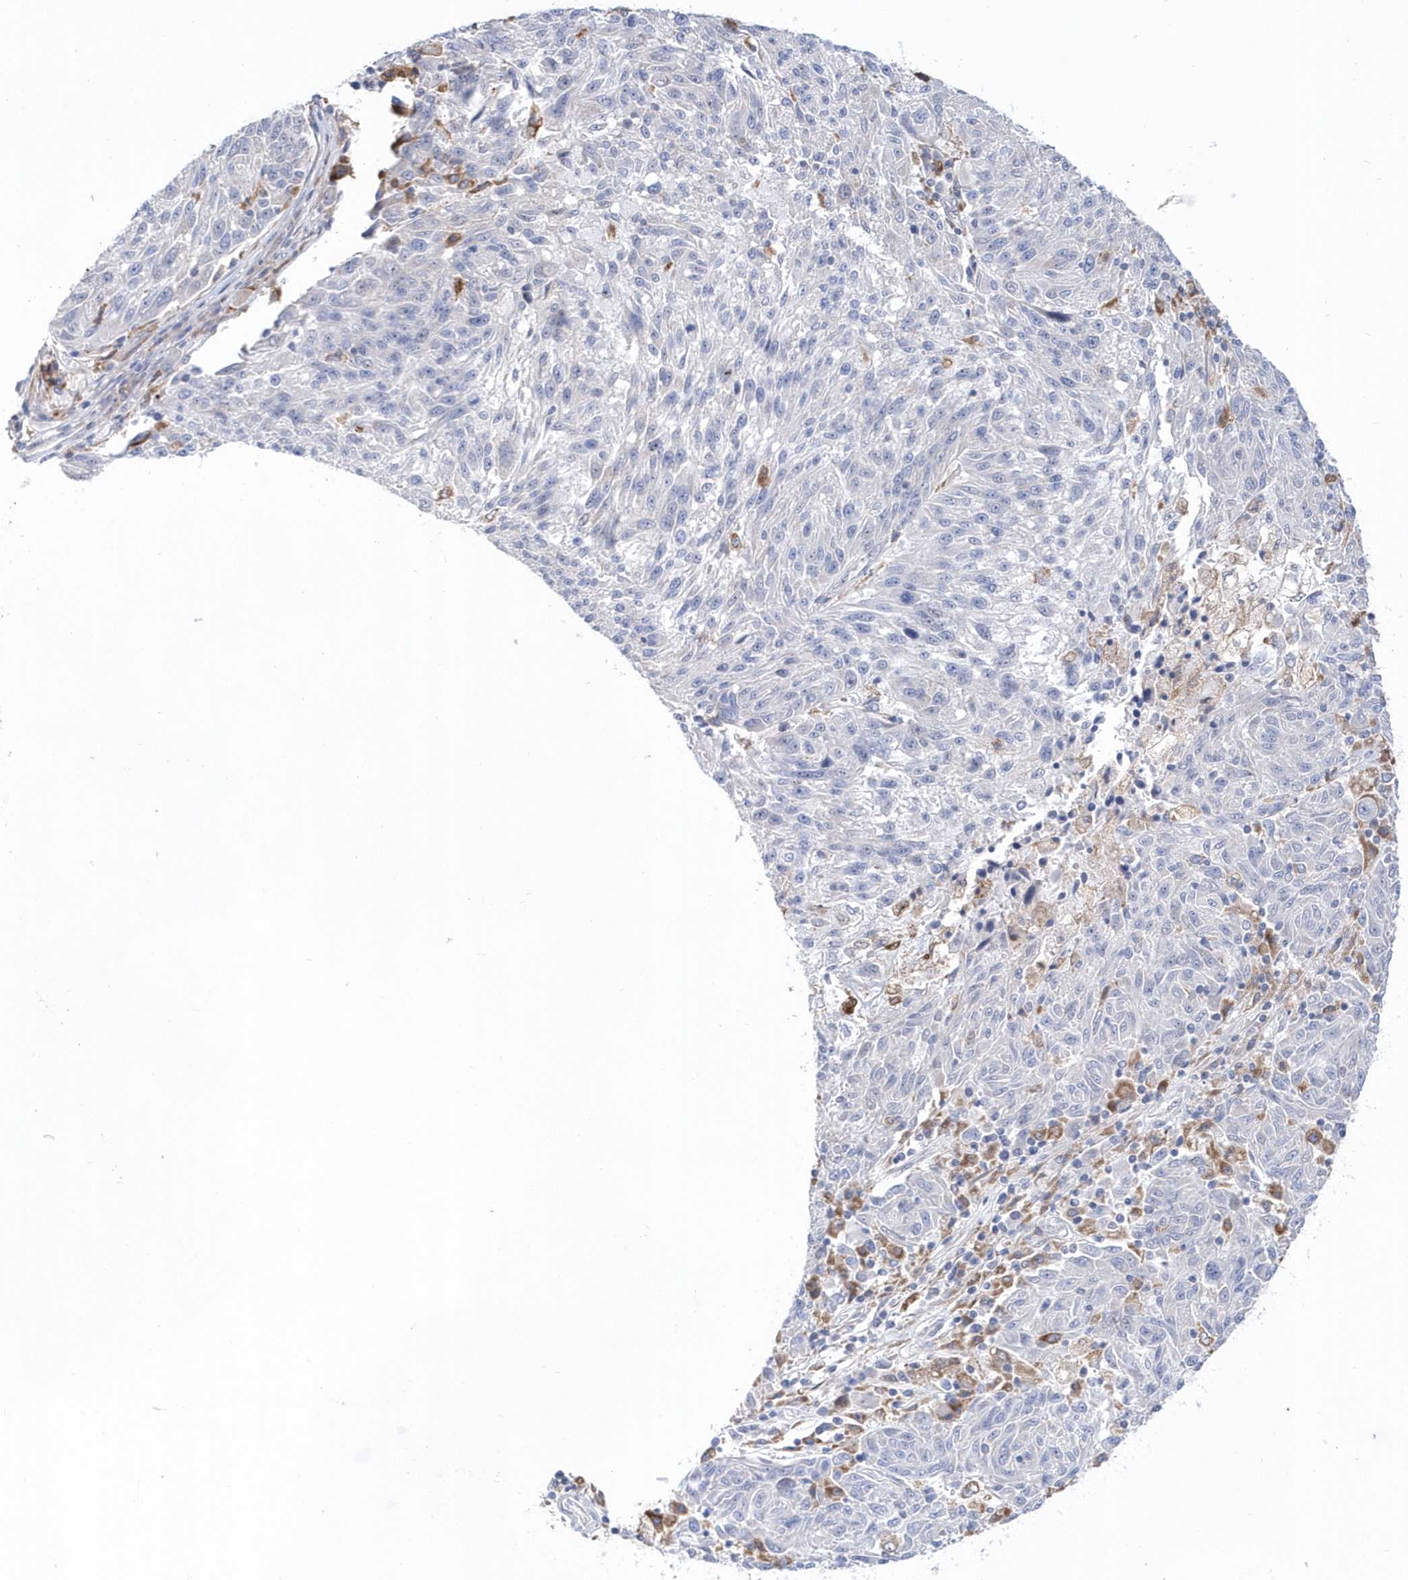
{"staining": {"intensity": "negative", "quantity": "none", "location": "none"}, "tissue": "melanoma", "cell_type": "Tumor cells", "image_type": "cancer", "snomed": [{"axis": "morphology", "description": "Malignant melanoma, NOS"}, {"axis": "topography", "description": "Skin"}], "caption": "A histopathology image of malignant melanoma stained for a protein demonstrates no brown staining in tumor cells.", "gene": "BDH2", "patient": {"sex": "male", "age": 53}}